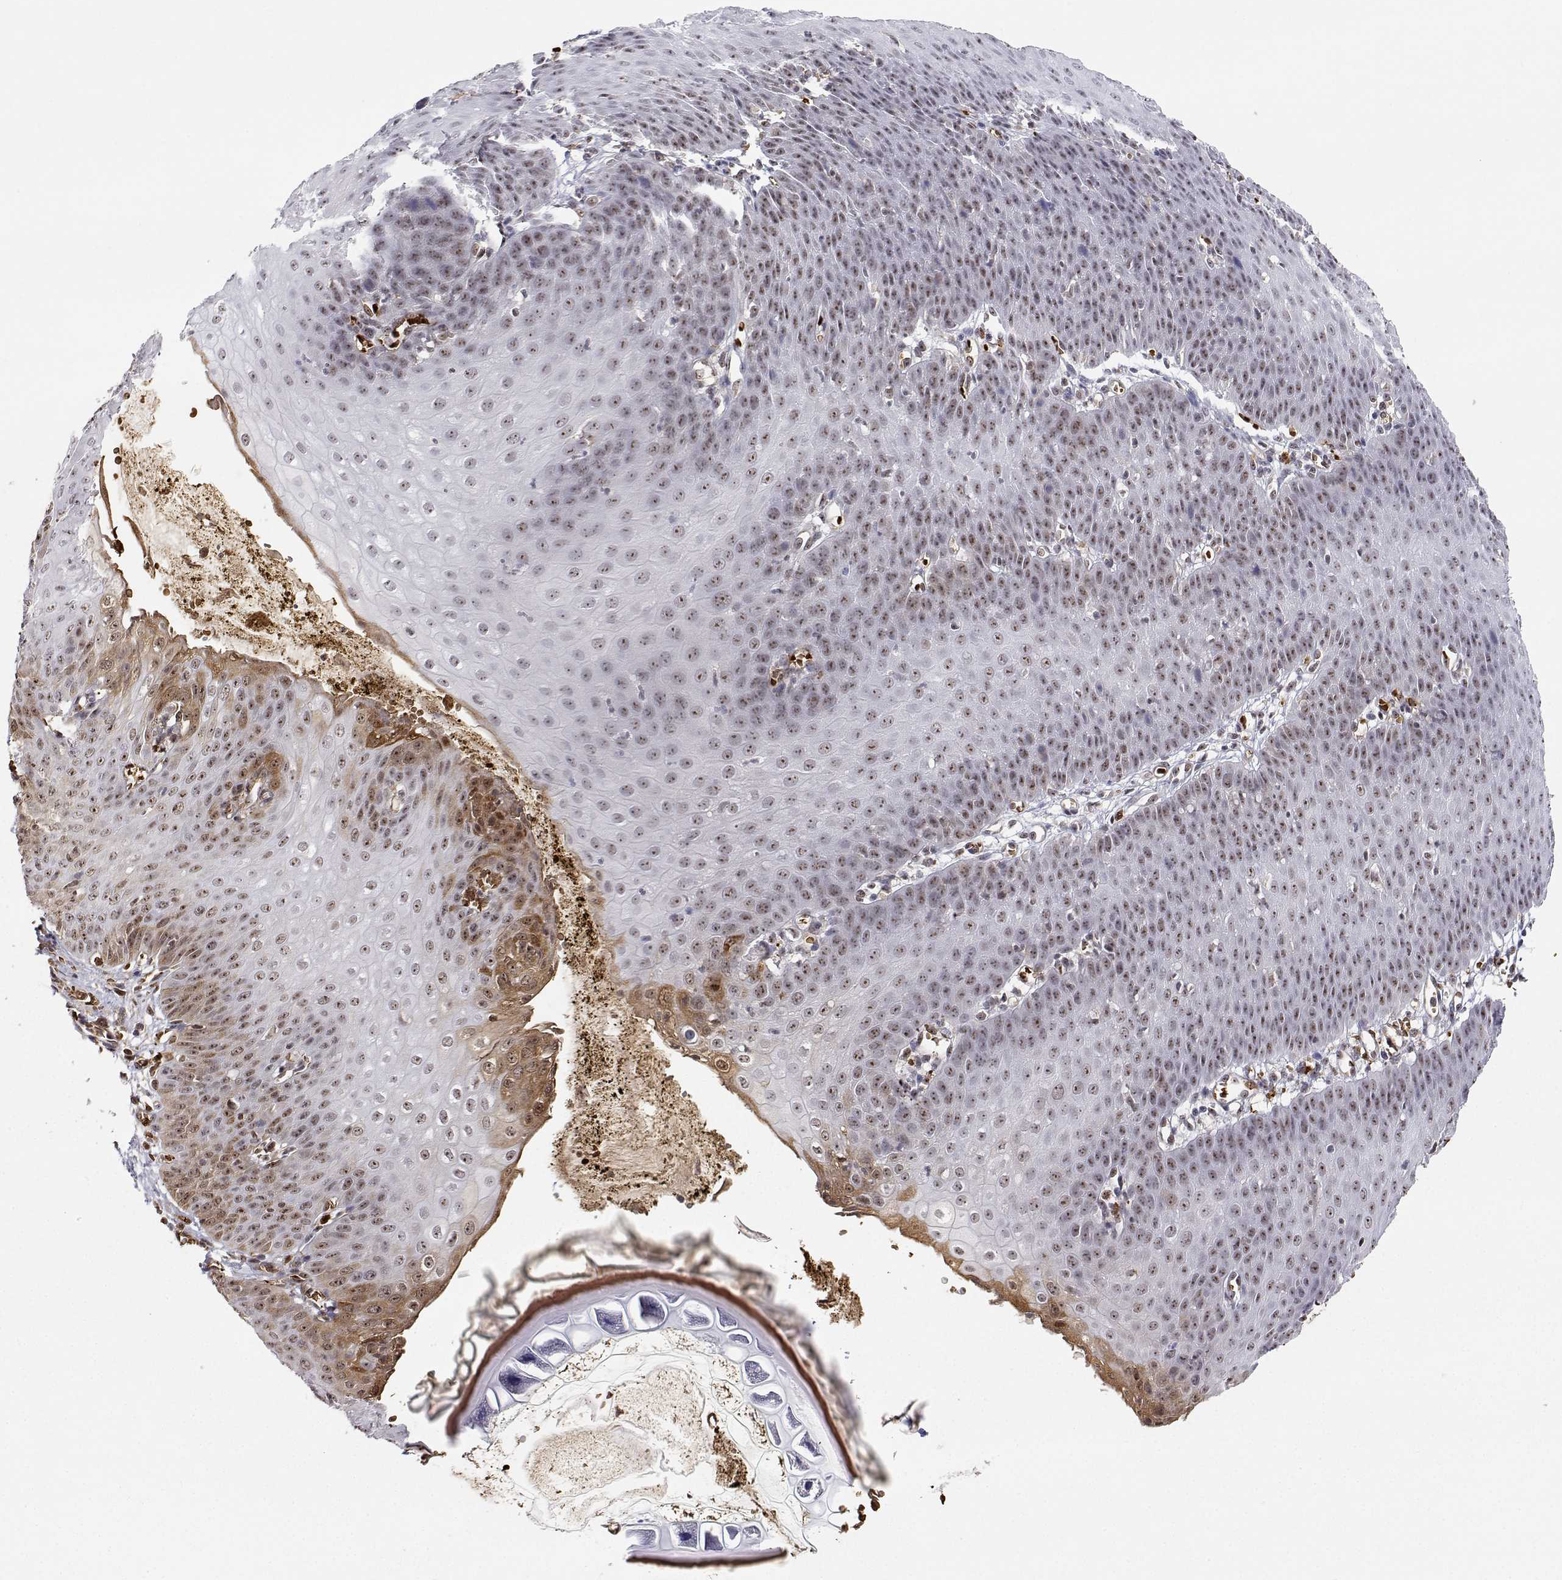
{"staining": {"intensity": "moderate", "quantity": ">75%", "location": "nuclear"}, "tissue": "esophagus", "cell_type": "Squamous epithelial cells", "image_type": "normal", "snomed": [{"axis": "morphology", "description": "Normal tissue, NOS"}, {"axis": "topography", "description": "Esophagus"}], "caption": "Squamous epithelial cells show moderate nuclear expression in approximately >75% of cells in unremarkable esophagus. (Stains: DAB (3,3'-diaminobenzidine) in brown, nuclei in blue, Microscopy: brightfield microscopy at high magnification).", "gene": "ADAR", "patient": {"sex": "male", "age": 71}}